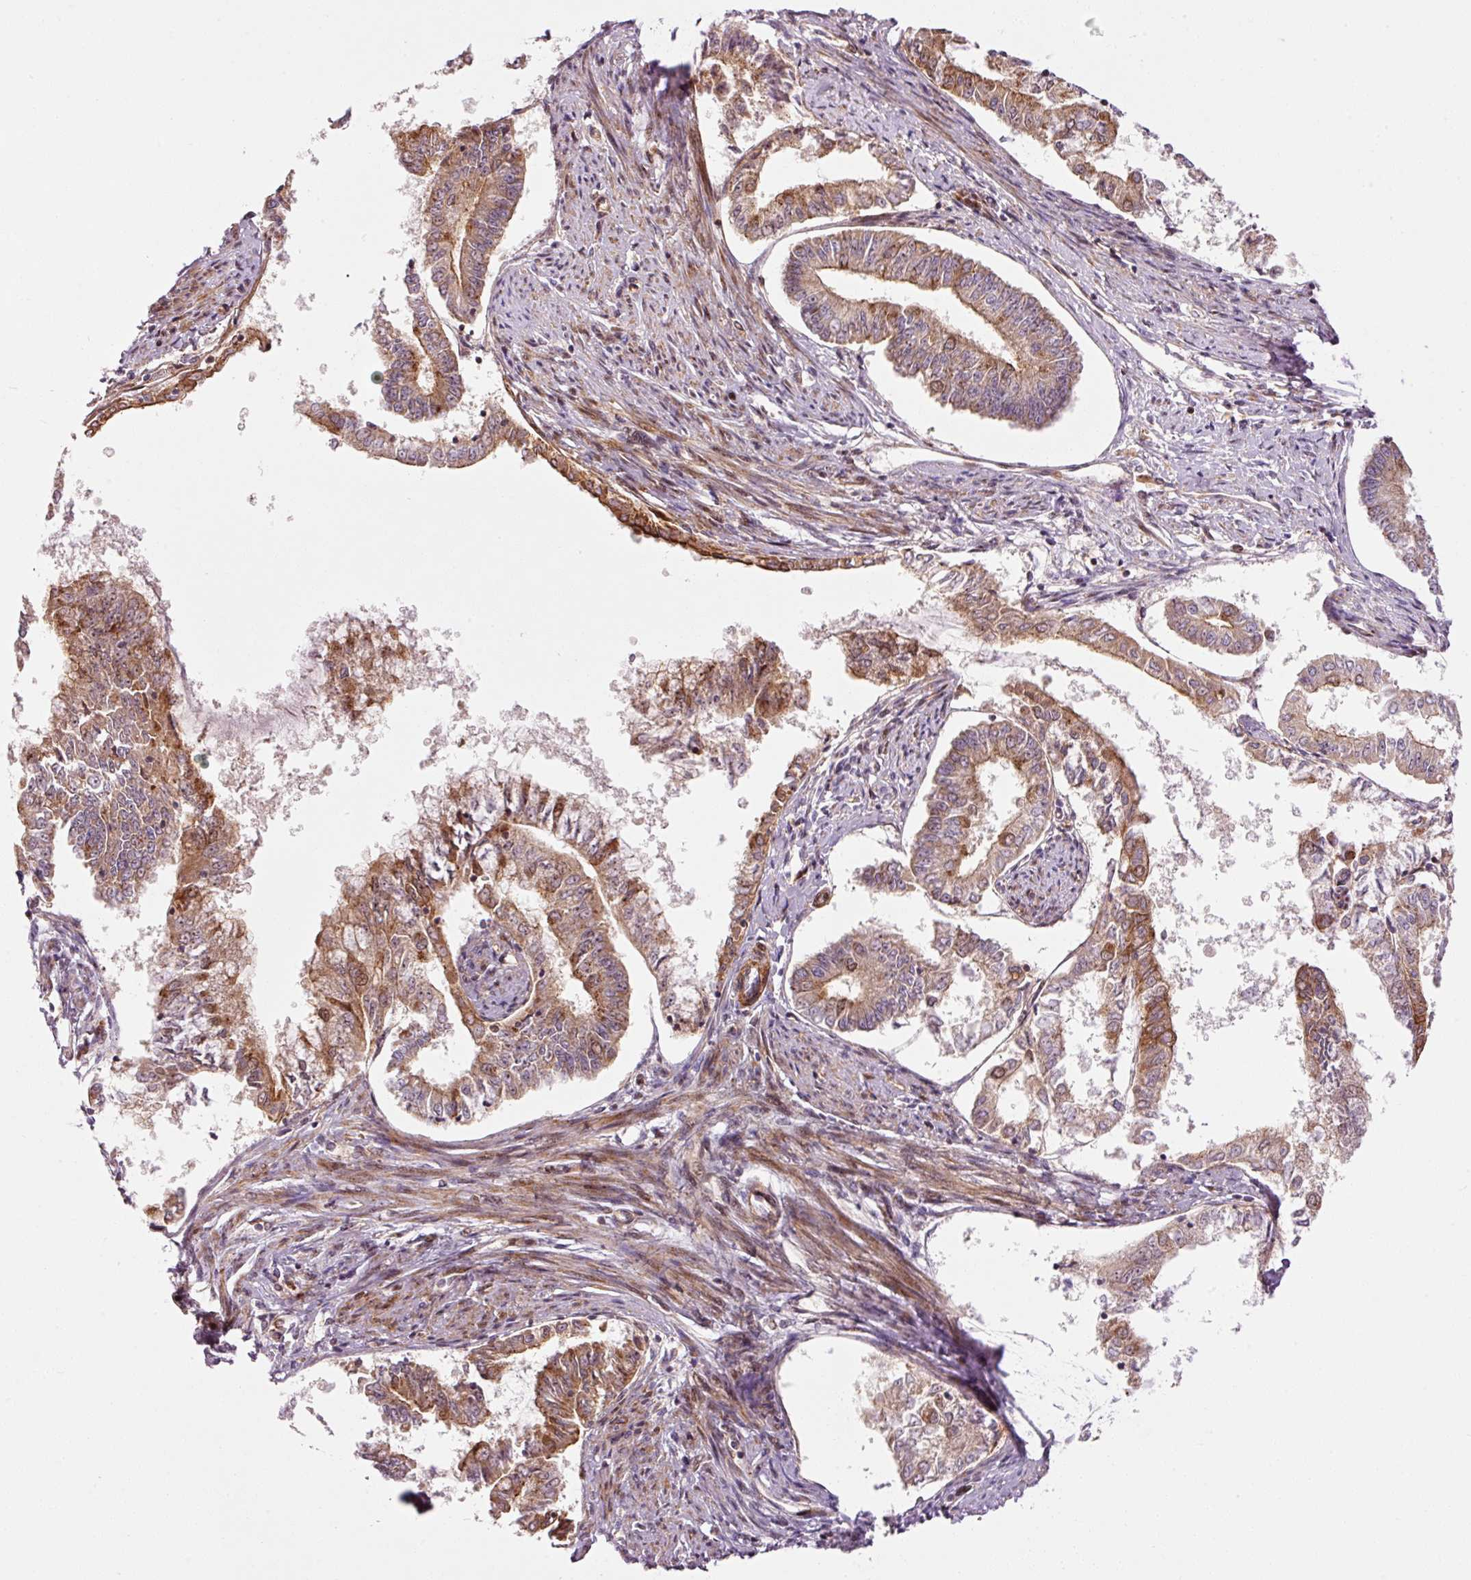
{"staining": {"intensity": "moderate", "quantity": ">75%", "location": "cytoplasmic/membranous"}, "tissue": "endometrial cancer", "cell_type": "Tumor cells", "image_type": "cancer", "snomed": [{"axis": "morphology", "description": "Adenocarcinoma, NOS"}, {"axis": "topography", "description": "Endometrium"}], "caption": "Human endometrial adenocarcinoma stained for a protein (brown) displays moderate cytoplasmic/membranous positive positivity in approximately >75% of tumor cells.", "gene": "ANKRD20A1", "patient": {"sex": "female", "age": 76}}